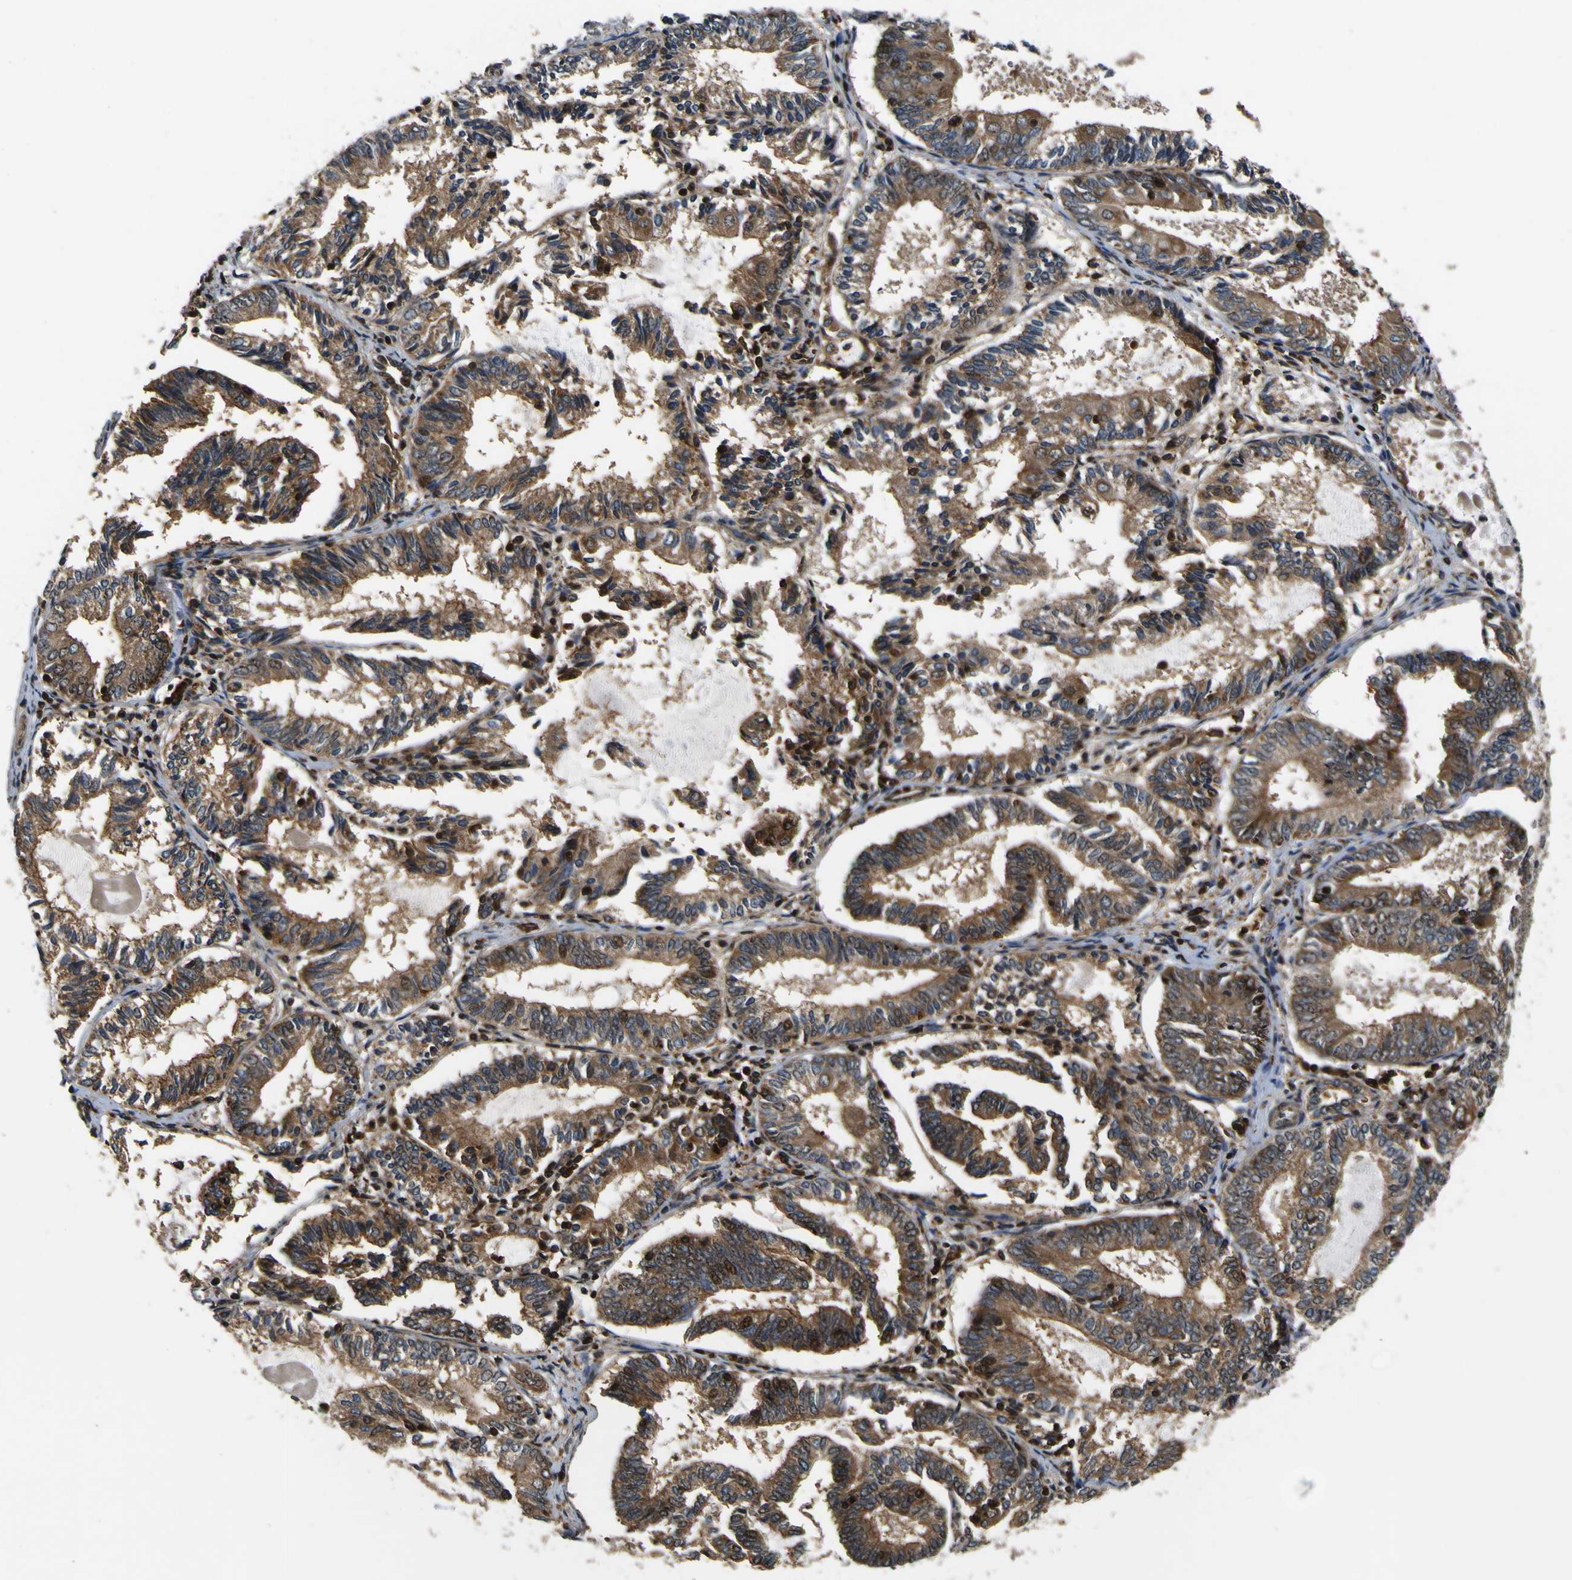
{"staining": {"intensity": "moderate", "quantity": ">75%", "location": "cytoplasmic/membranous,nuclear"}, "tissue": "endometrial cancer", "cell_type": "Tumor cells", "image_type": "cancer", "snomed": [{"axis": "morphology", "description": "Adenocarcinoma, NOS"}, {"axis": "topography", "description": "Endometrium"}], "caption": "A photomicrograph showing moderate cytoplasmic/membranous and nuclear expression in approximately >75% of tumor cells in adenocarcinoma (endometrial), as visualized by brown immunohistochemical staining.", "gene": "LRP4", "patient": {"sex": "female", "age": 81}}